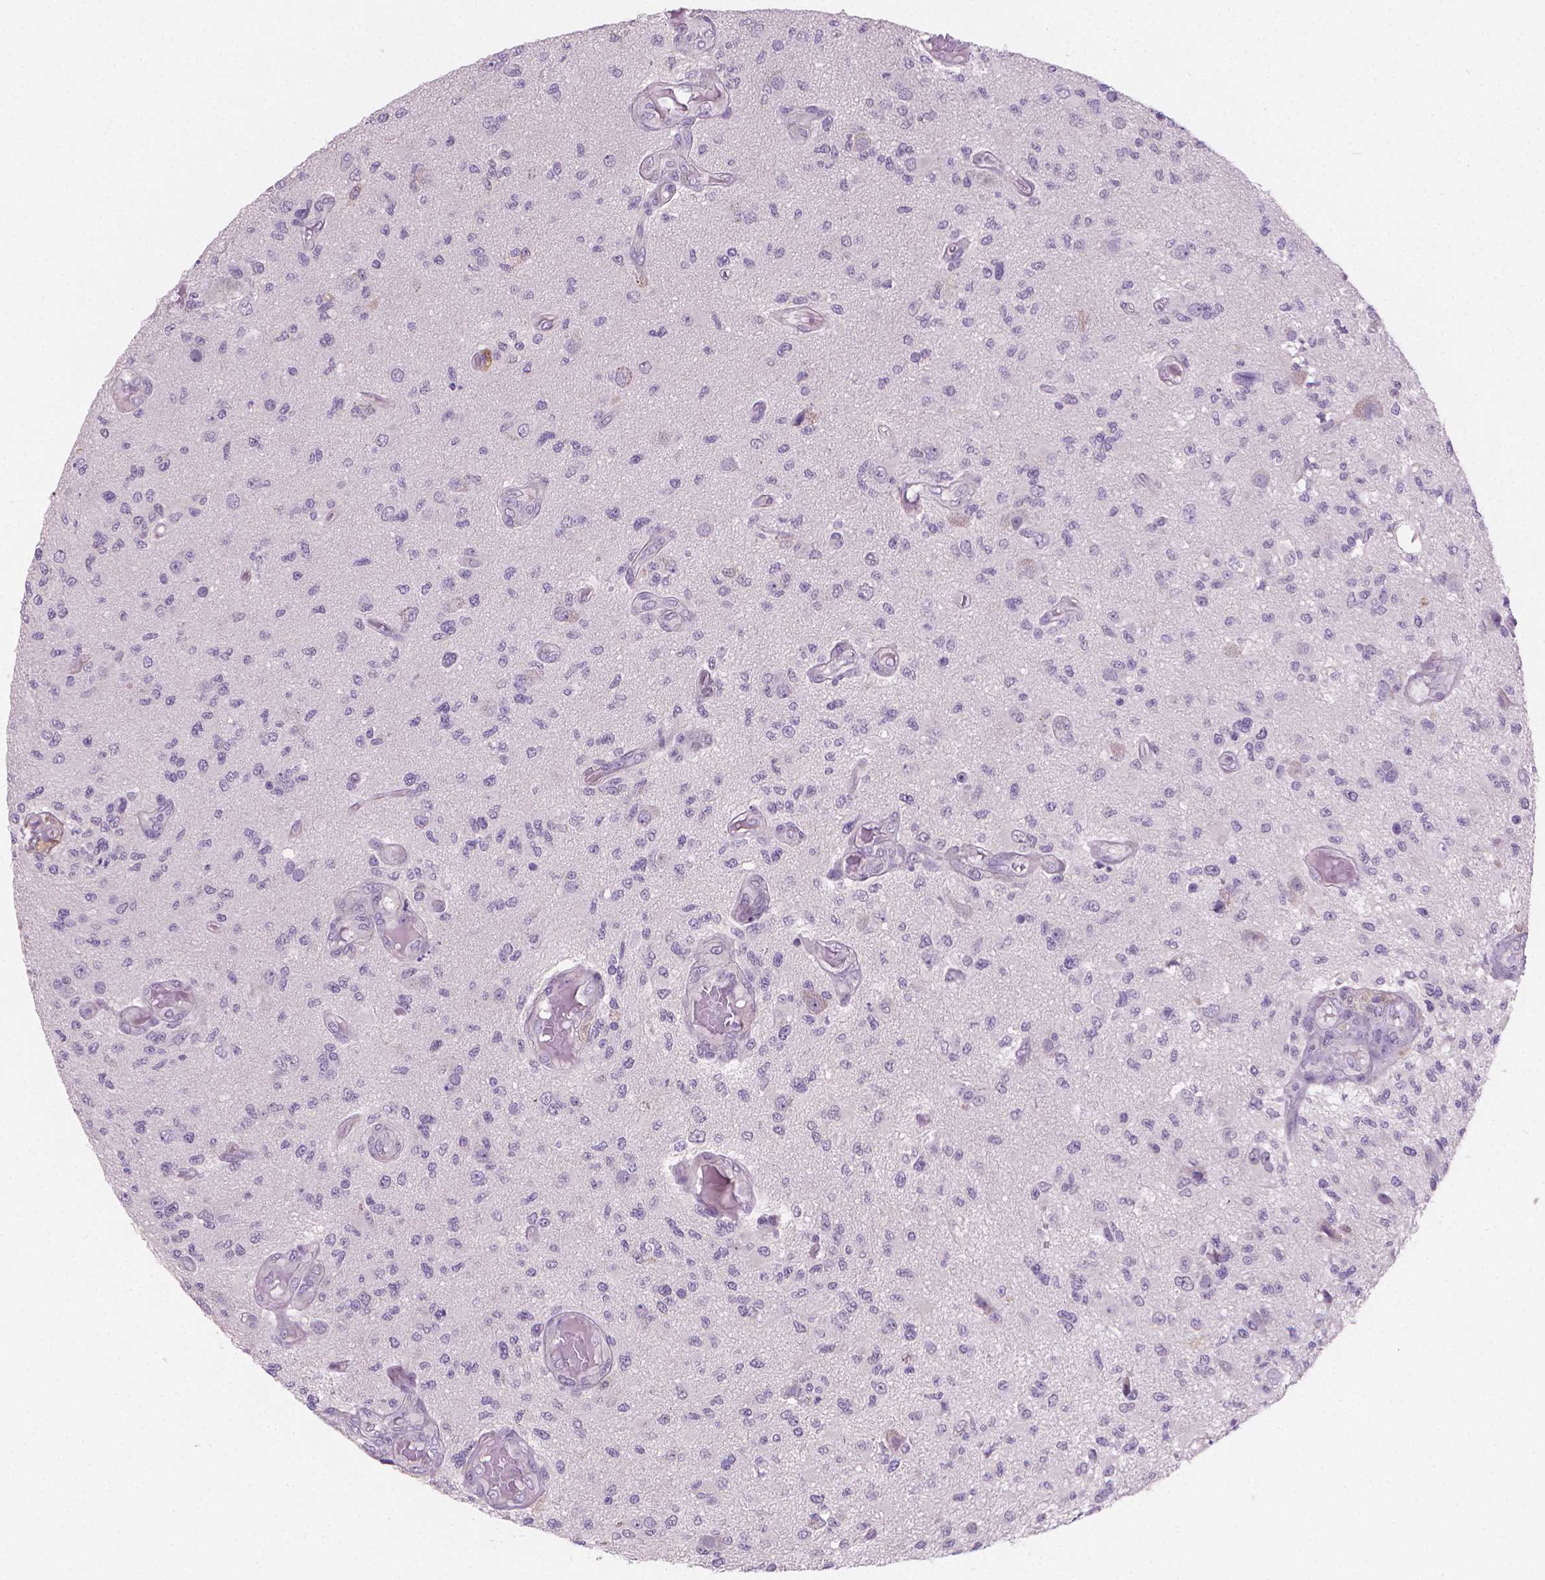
{"staining": {"intensity": "negative", "quantity": "none", "location": "none"}, "tissue": "glioma", "cell_type": "Tumor cells", "image_type": "cancer", "snomed": [{"axis": "morphology", "description": "Glioma, malignant, High grade"}, {"axis": "topography", "description": "Brain"}], "caption": "DAB (3,3'-diaminobenzidine) immunohistochemical staining of glioma displays no significant positivity in tumor cells. (Brightfield microscopy of DAB (3,3'-diaminobenzidine) IHC at high magnification).", "gene": "GSDMA", "patient": {"sex": "female", "age": 63}}